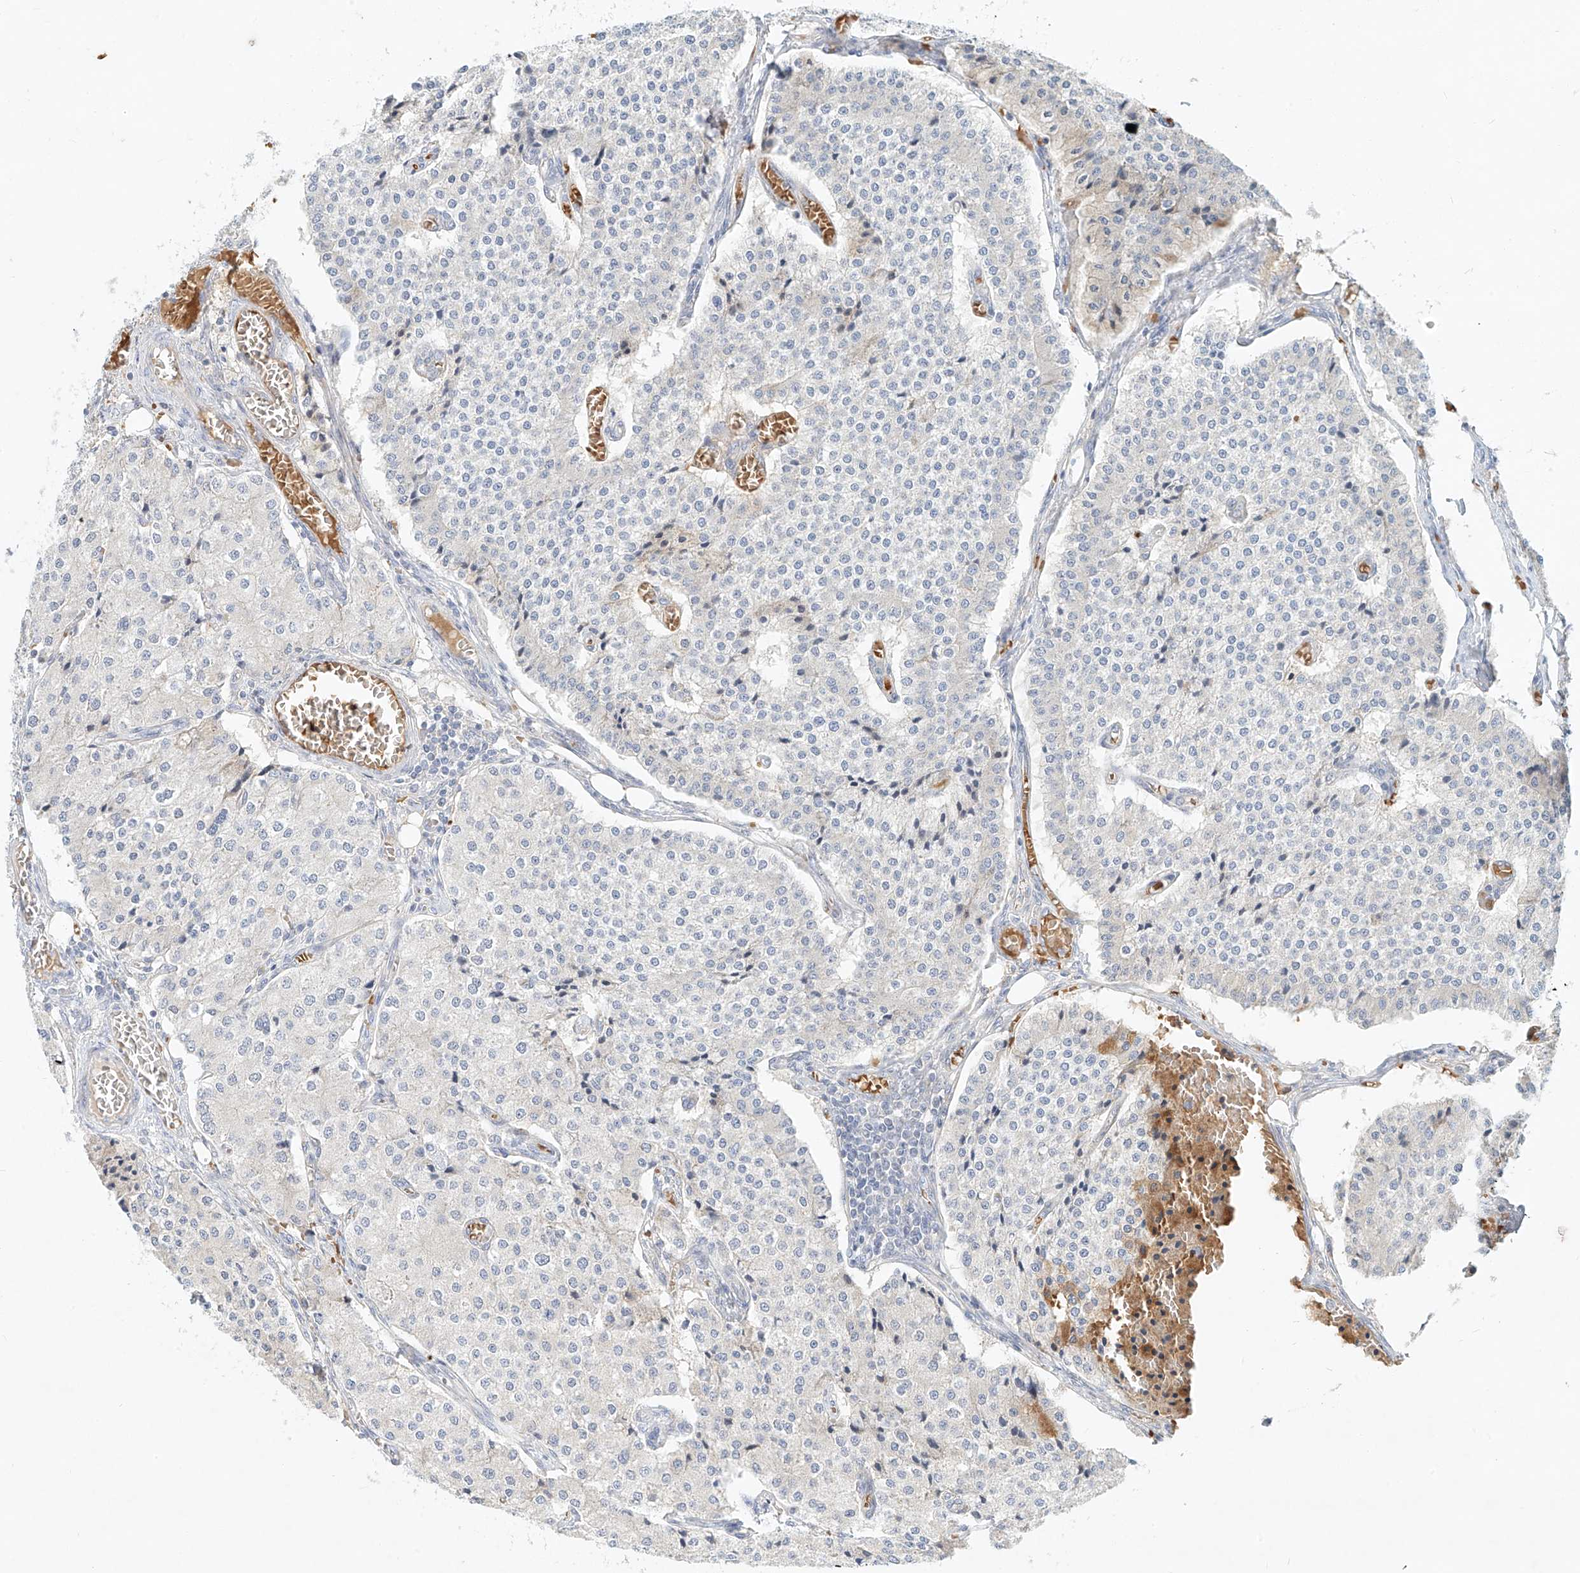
{"staining": {"intensity": "negative", "quantity": "none", "location": "none"}, "tissue": "carcinoid", "cell_type": "Tumor cells", "image_type": "cancer", "snomed": [{"axis": "morphology", "description": "Carcinoid, malignant, NOS"}, {"axis": "topography", "description": "Colon"}], "caption": "Protein analysis of carcinoid (malignant) exhibits no significant positivity in tumor cells.", "gene": "SYTL3", "patient": {"sex": "female", "age": 52}}